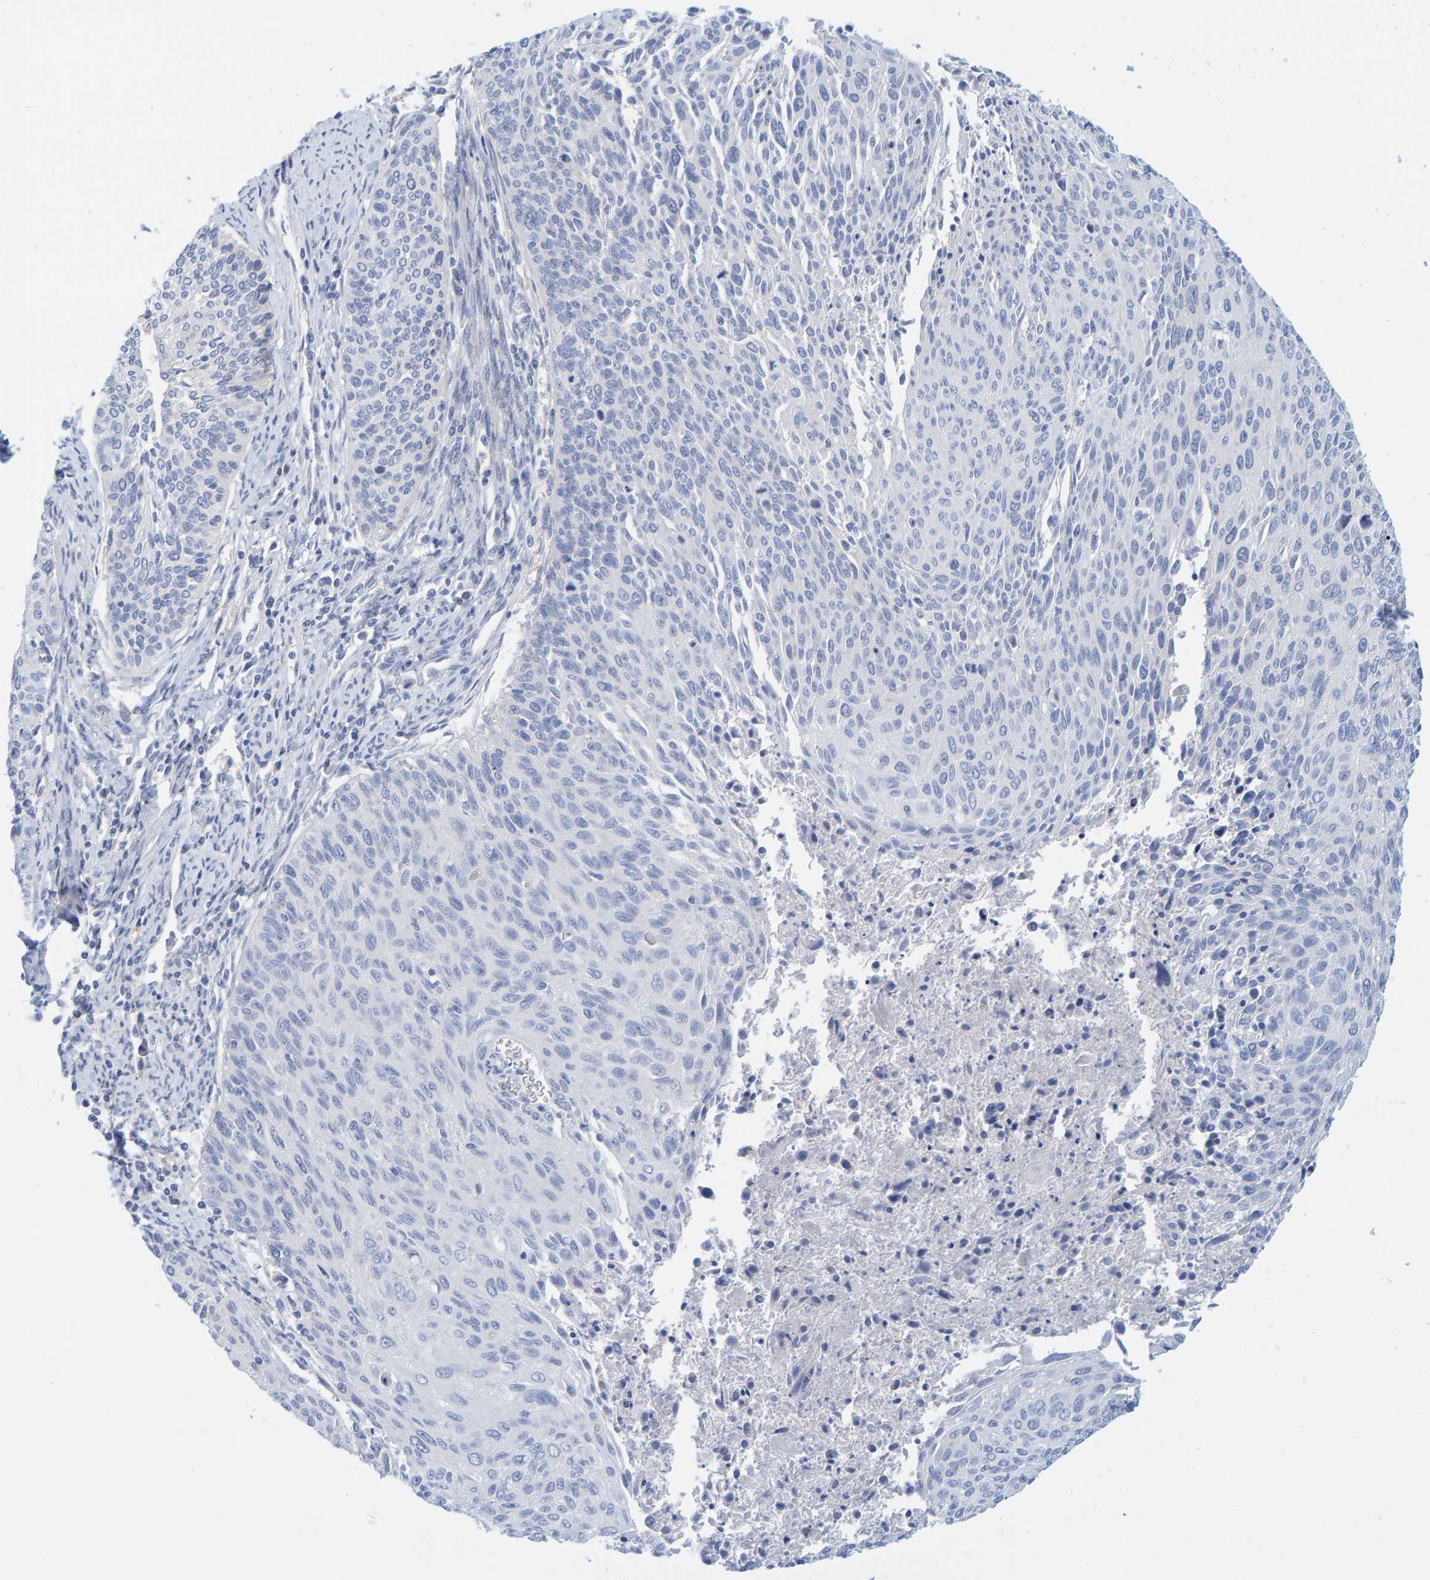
{"staining": {"intensity": "negative", "quantity": "none", "location": "none"}, "tissue": "cervical cancer", "cell_type": "Tumor cells", "image_type": "cancer", "snomed": [{"axis": "morphology", "description": "Squamous cell carcinoma, NOS"}, {"axis": "topography", "description": "Cervix"}], "caption": "Protein analysis of squamous cell carcinoma (cervical) reveals no significant staining in tumor cells.", "gene": "KLHL11", "patient": {"sex": "female", "age": 55}}